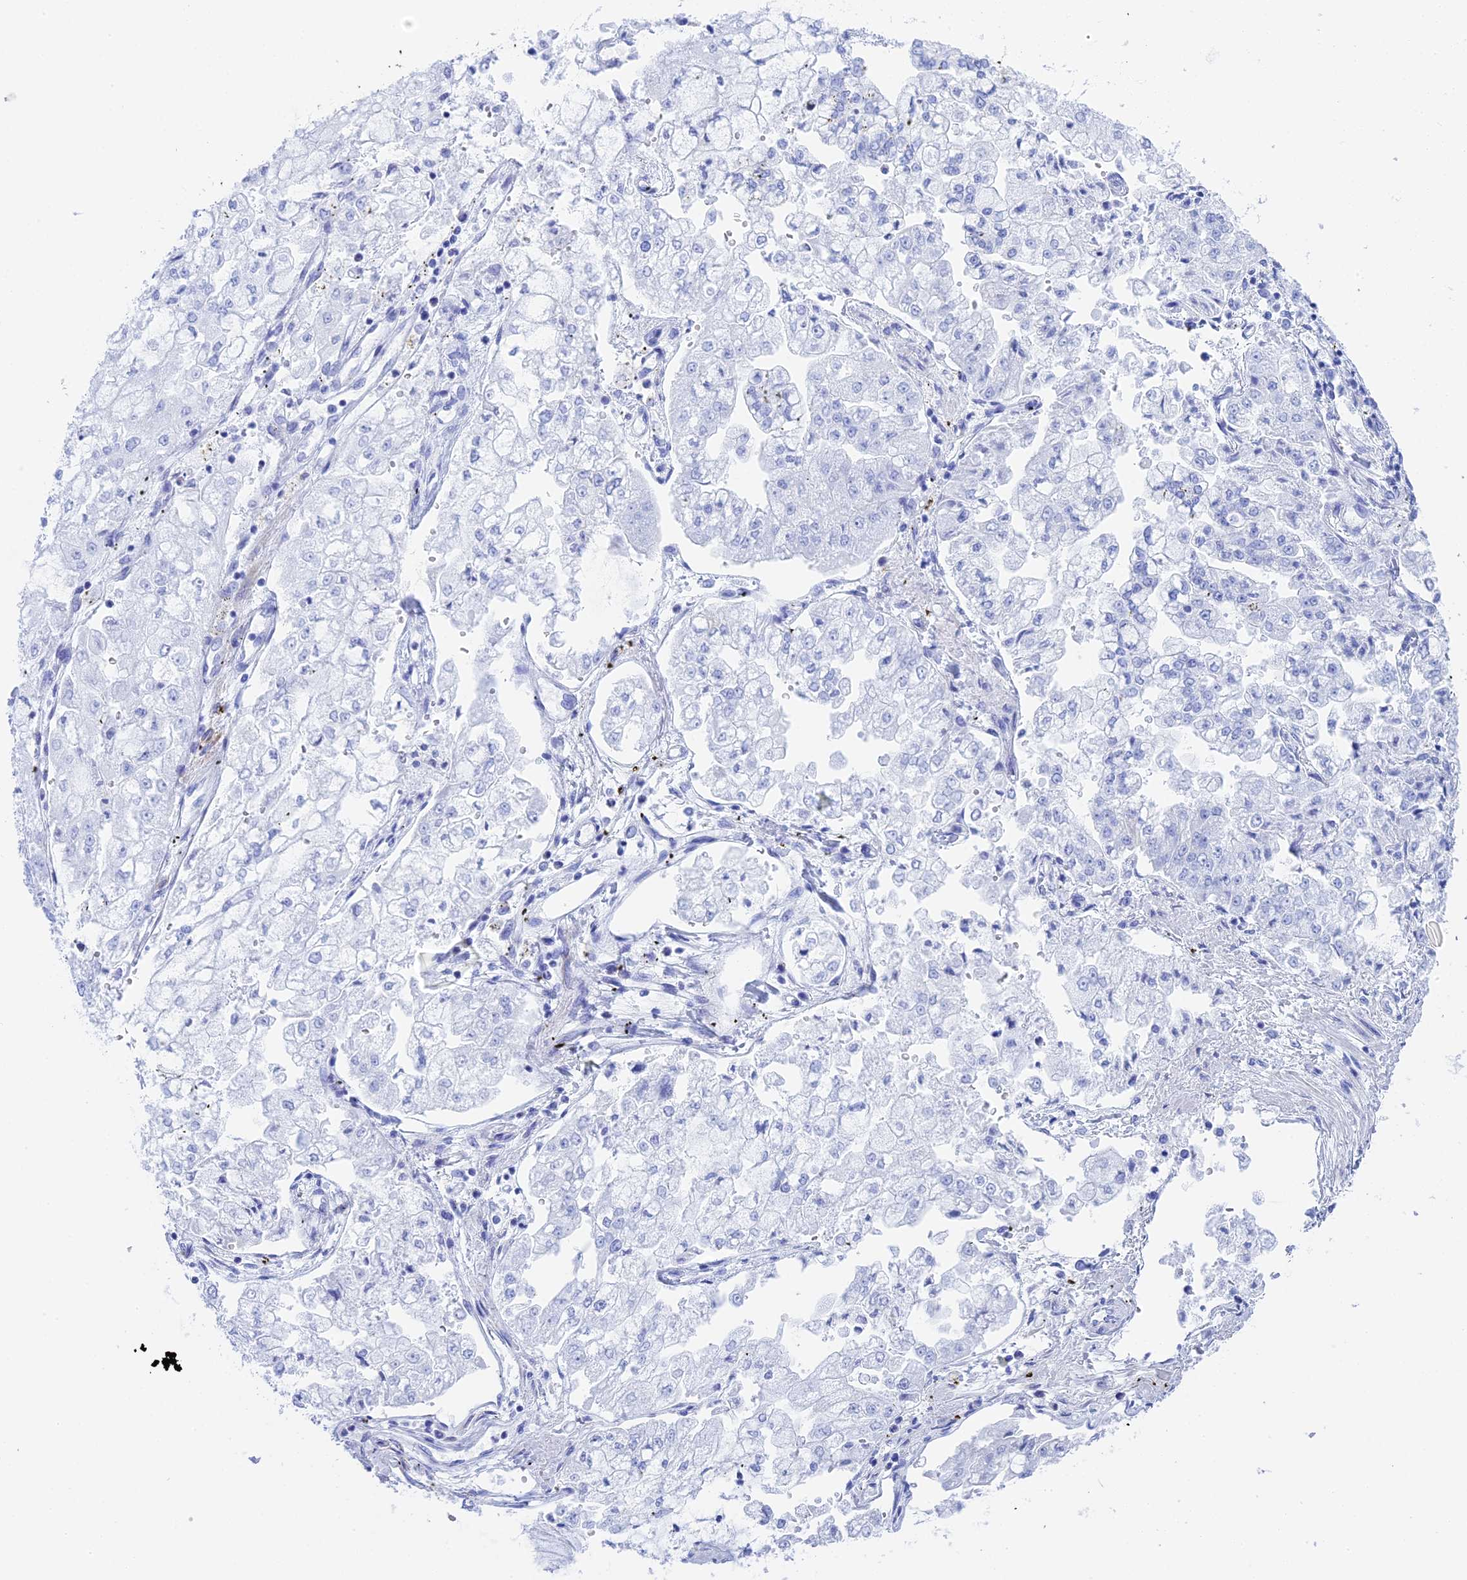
{"staining": {"intensity": "negative", "quantity": "none", "location": "none"}, "tissue": "stomach cancer", "cell_type": "Tumor cells", "image_type": "cancer", "snomed": [{"axis": "morphology", "description": "Adenocarcinoma, NOS"}, {"axis": "topography", "description": "Stomach"}], "caption": "This is a image of immunohistochemistry staining of stomach cancer, which shows no expression in tumor cells.", "gene": "TEX101", "patient": {"sex": "male", "age": 76}}